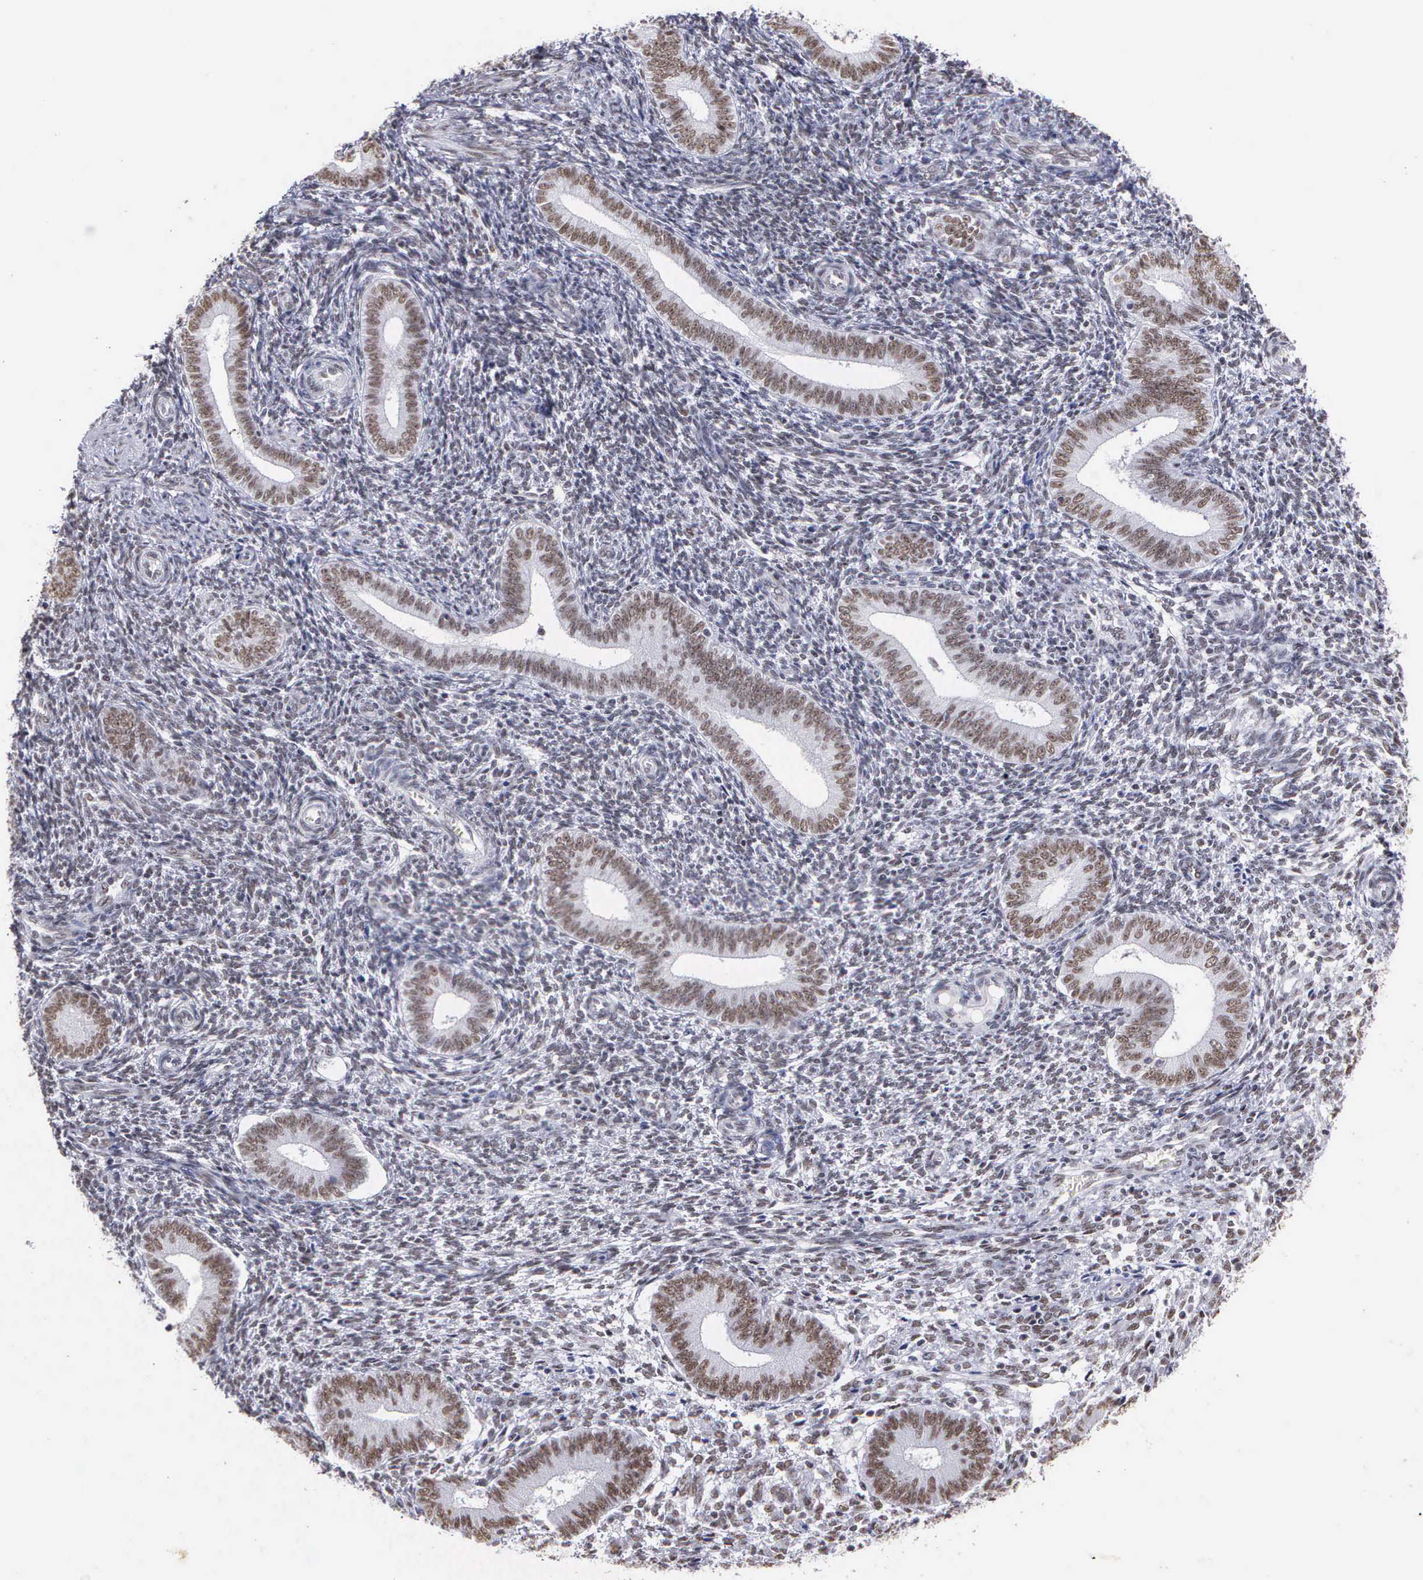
{"staining": {"intensity": "moderate", "quantity": "25%-75%", "location": "nuclear"}, "tissue": "endometrium", "cell_type": "Cells in endometrial stroma", "image_type": "normal", "snomed": [{"axis": "morphology", "description": "Normal tissue, NOS"}, {"axis": "topography", "description": "Endometrium"}], "caption": "Immunohistochemistry (DAB) staining of normal human endometrium displays moderate nuclear protein positivity in approximately 25%-75% of cells in endometrial stroma.", "gene": "CSTF2", "patient": {"sex": "female", "age": 35}}